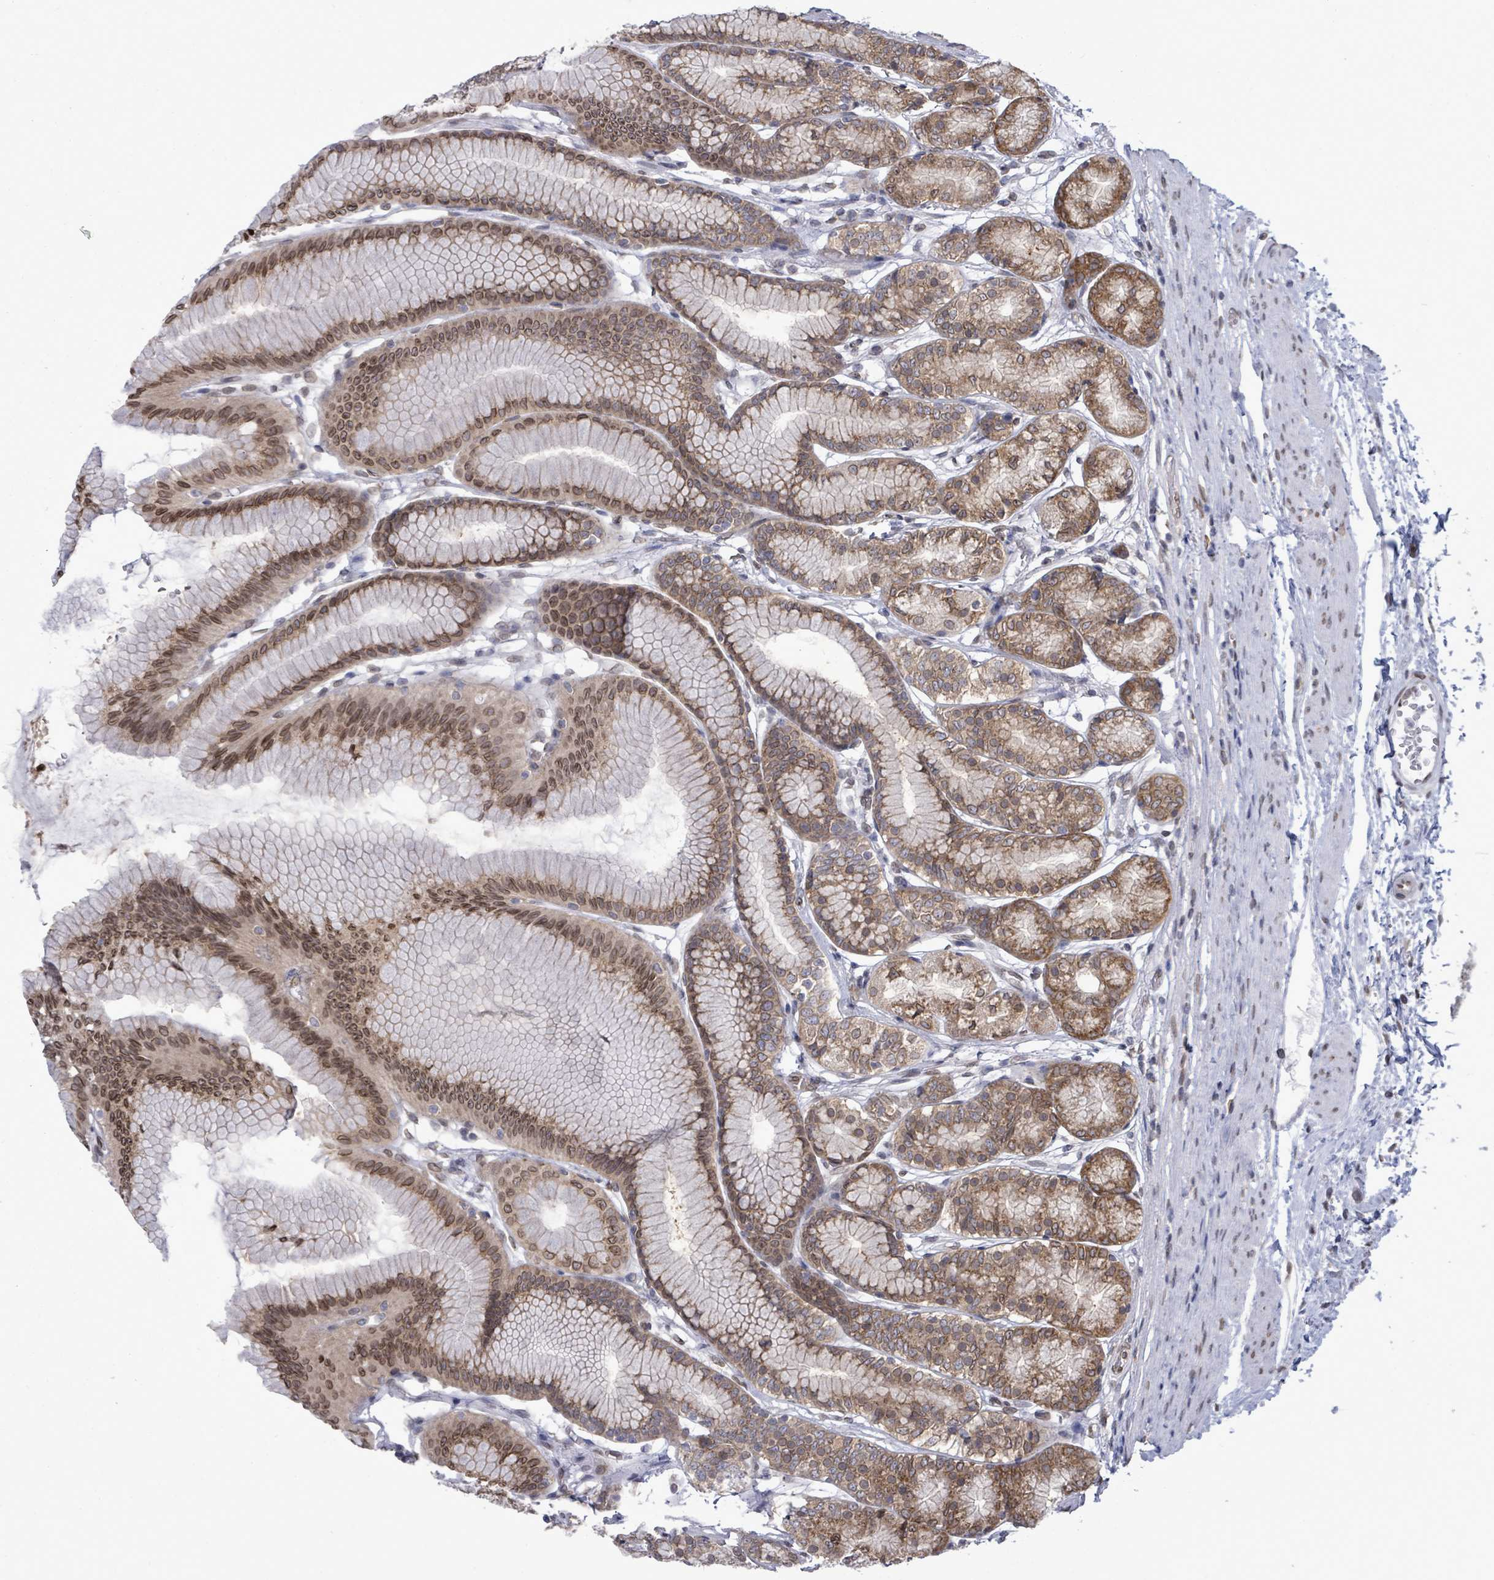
{"staining": {"intensity": "moderate", "quantity": ">75%", "location": "cytoplasmic/membranous,nuclear"}, "tissue": "stomach", "cell_type": "Glandular cells", "image_type": "normal", "snomed": [{"axis": "morphology", "description": "Normal tissue, NOS"}, {"axis": "morphology", "description": "Adenocarcinoma, NOS"}, {"axis": "morphology", "description": "Adenocarcinoma, High grade"}, {"axis": "topography", "description": "Stomach, upper"}, {"axis": "topography", "description": "Stomach"}], "caption": "Protein expression analysis of normal stomach reveals moderate cytoplasmic/membranous,nuclear expression in about >75% of glandular cells. Immunohistochemistry stains the protein in brown and the nuclei are stained blue.", "gene": "ARFGAP1", "patient": {"sex": "female", "age": 65}}